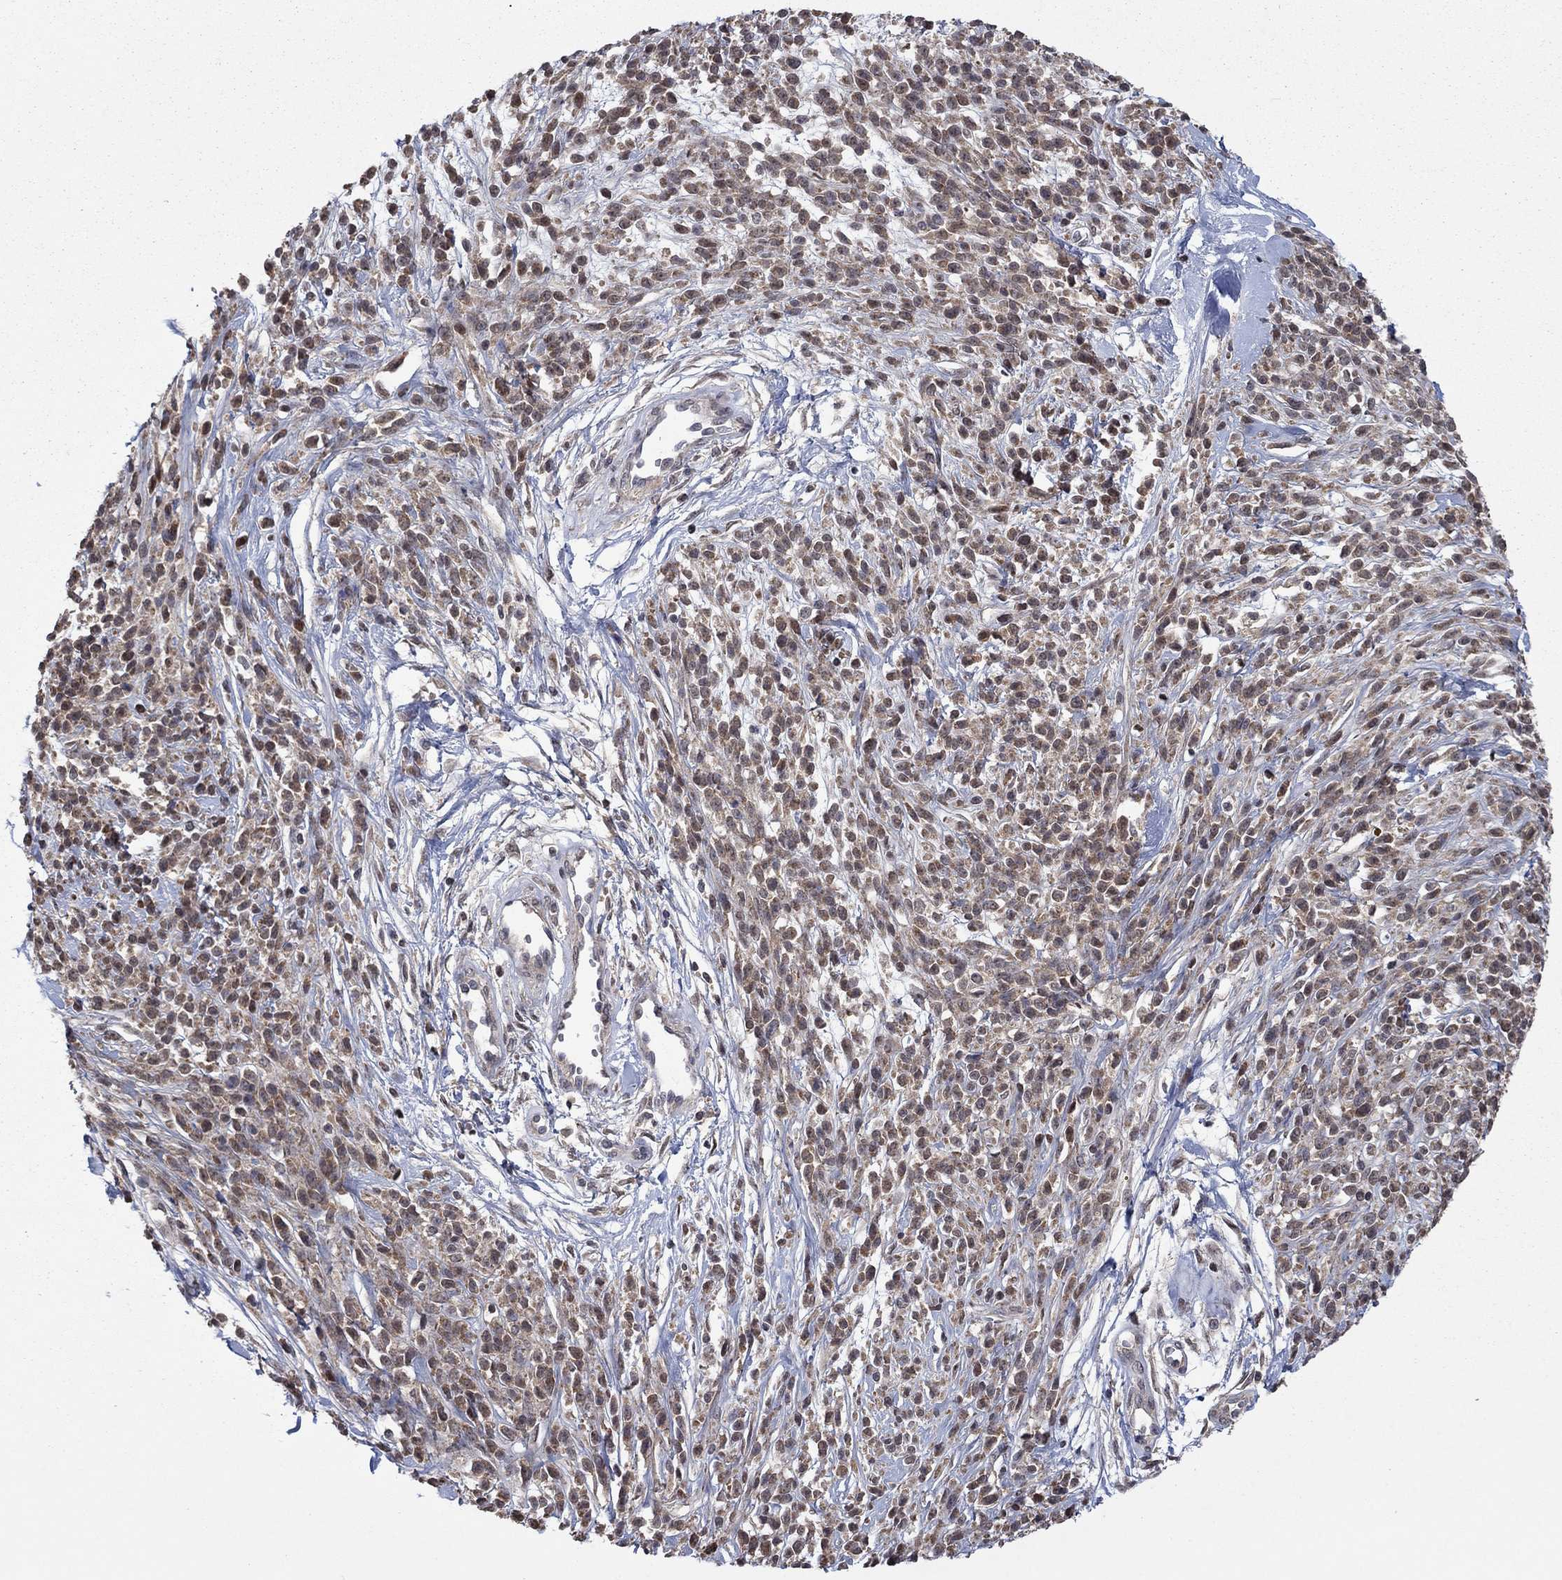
{"staining": {"intensity": "weak", "quantity": "25%-75%", "location": "cytoplasmic/membranous,nuclear"}, "tissue": "melanoma", "cell_type": "Tumor cells", "image_type": "cancer", "snomed": [{"axis": "morphology", "description": "Malignant melanoma, NOS"}, {"axis": "topography", "description": "Skin"}, {"axis": "topography", "description": "Skin of trunk"}], "caption": "Malignant melanoma was stained to show a protein in brown. There is low levels of weak cytoplasmic/membranous and nuclear positivity in about 25%-75% of tumor cells.", "gene": "IAH1", "patient": {"sex": "male", "age": 74}}